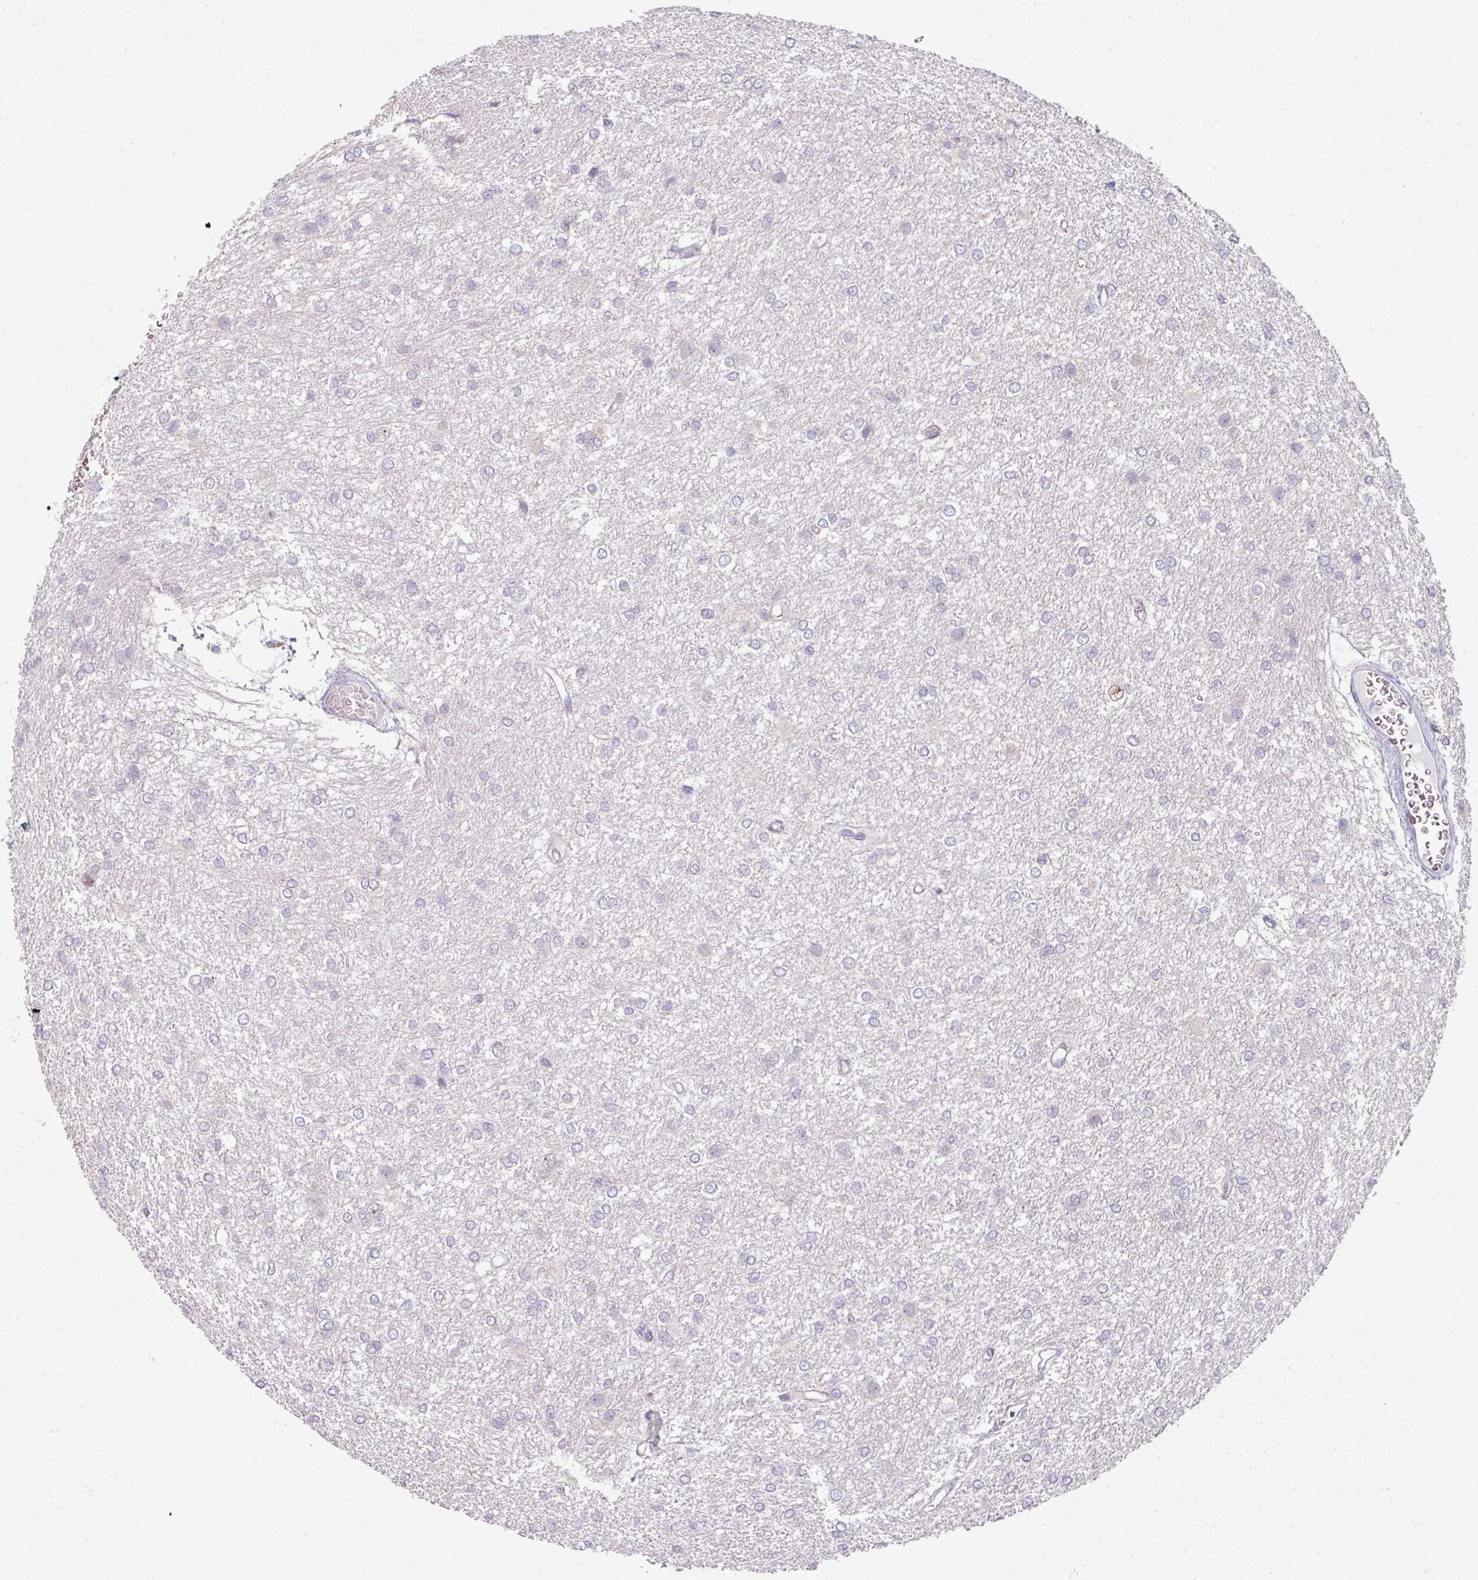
{"staining": {"intensity": "negative", "quantity": "none", "location": "none"}, "tissue": "glioma", "cell_type": "Tumor cells", "image_type": "cancer", "snomed": [{"axis": "morphology", "description": "Glioma, malignant, High grade"}, {"axis": "topography", "description": "Brain"}], "caption": "Micrograph shows no significant protein staining in tumor cells of glioma. The staining is performed using DAB brown chromogen with nuclei counter-stained in using hematoxylin.", "gene": "MYMK", "patient": {"sex": "female", "age": 50}}